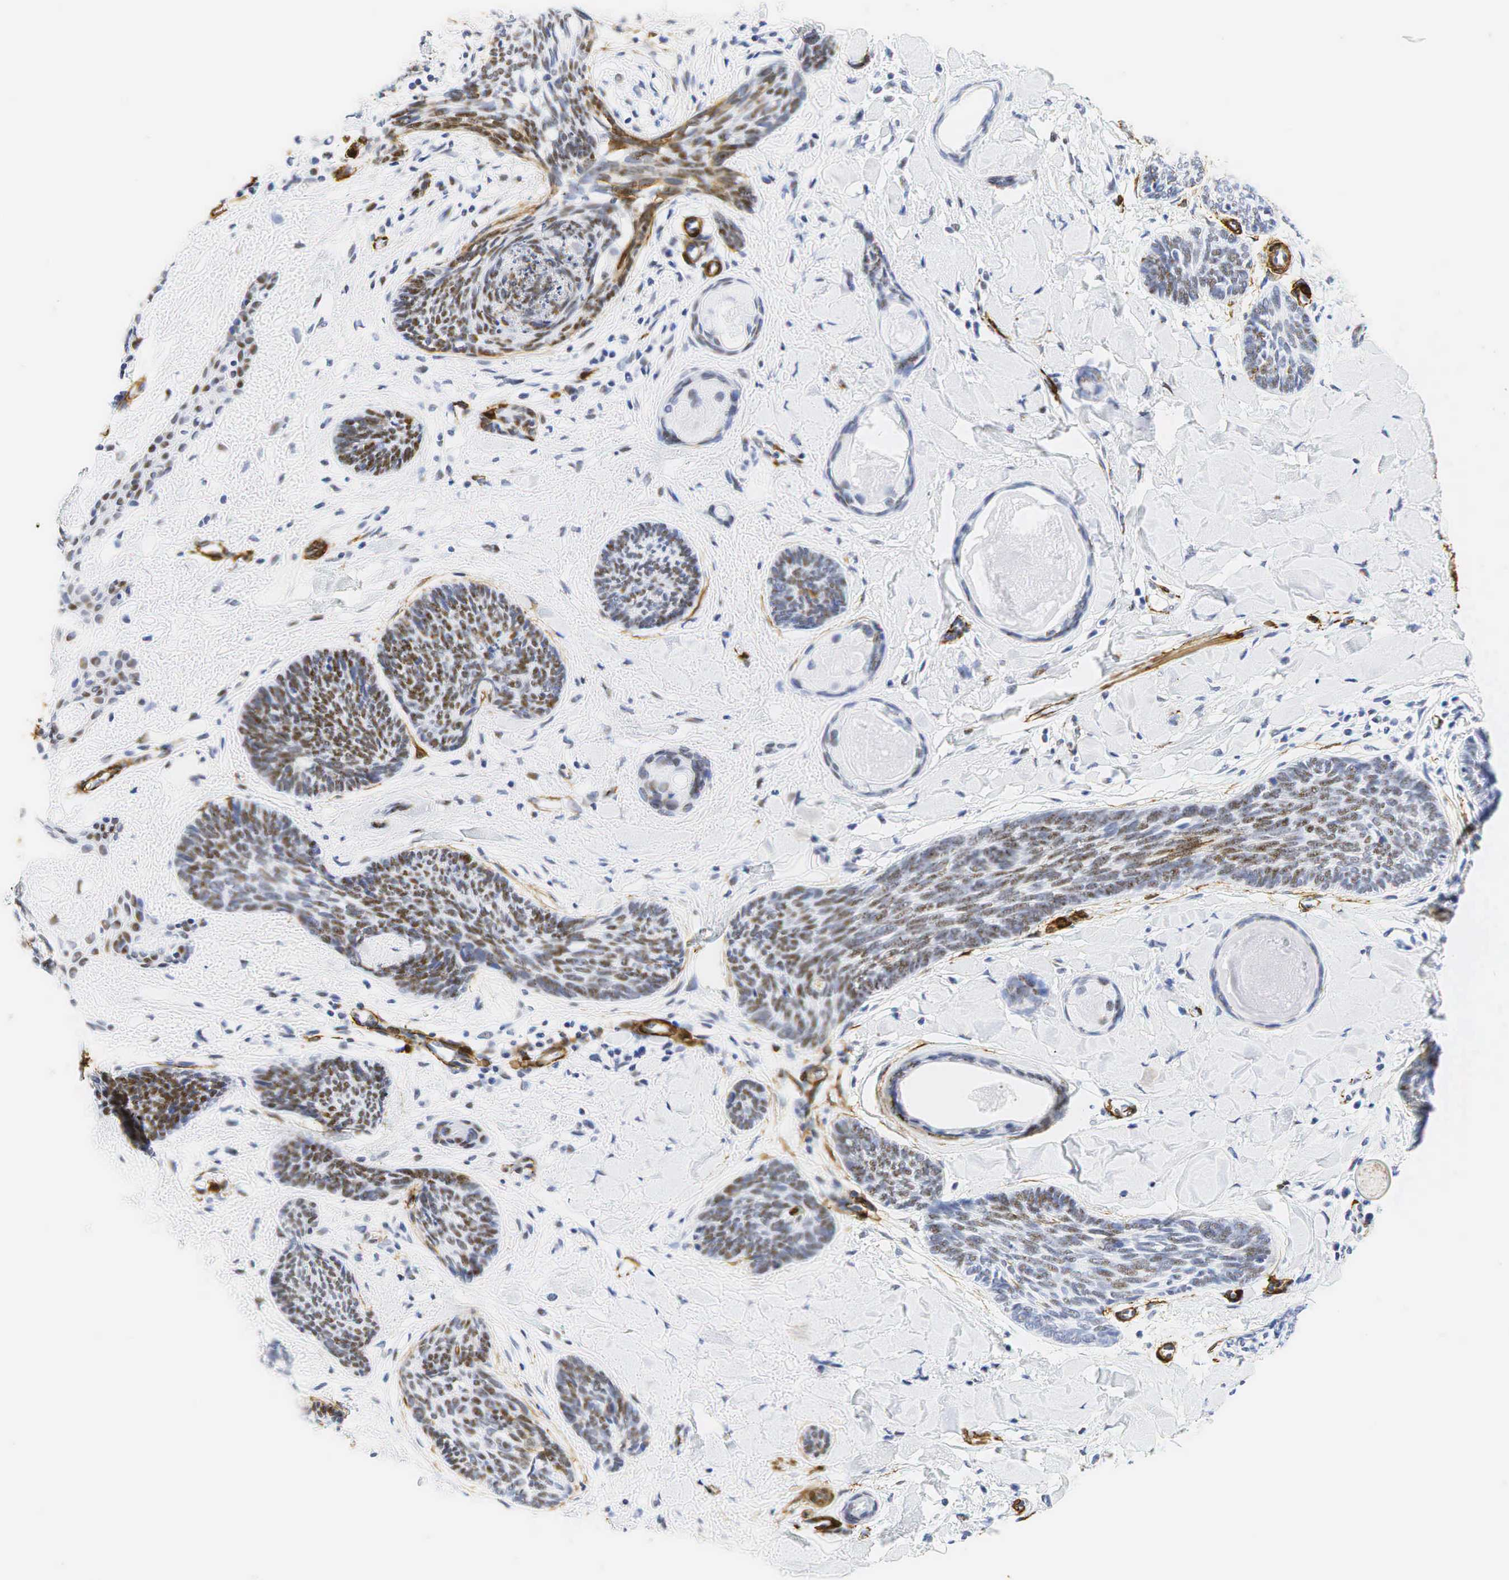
{"staining": {"intensity": "strong", "quantity": "25%-75%", "location": "nuclear"}, "tissue": "skin cancer", "cell_type": "Tumor cells", "image_type": "cancer", "snomed": [{"axis": "morphology", "description": "Basal cell carcinoma"}, {"axis": "topography", "description": "Skin"}], "caption": "Immunohistochemistry (IHC) of skin cancer (basal cell carcinoma) reveals high levels of strong nuclear expression in about 25%-75% of tumor cells. (DAB IHC, brown staining for protein, blue staining for nuclei).", "gene": "ACTA2", "patient": {"sex": "male", "age": 89}}